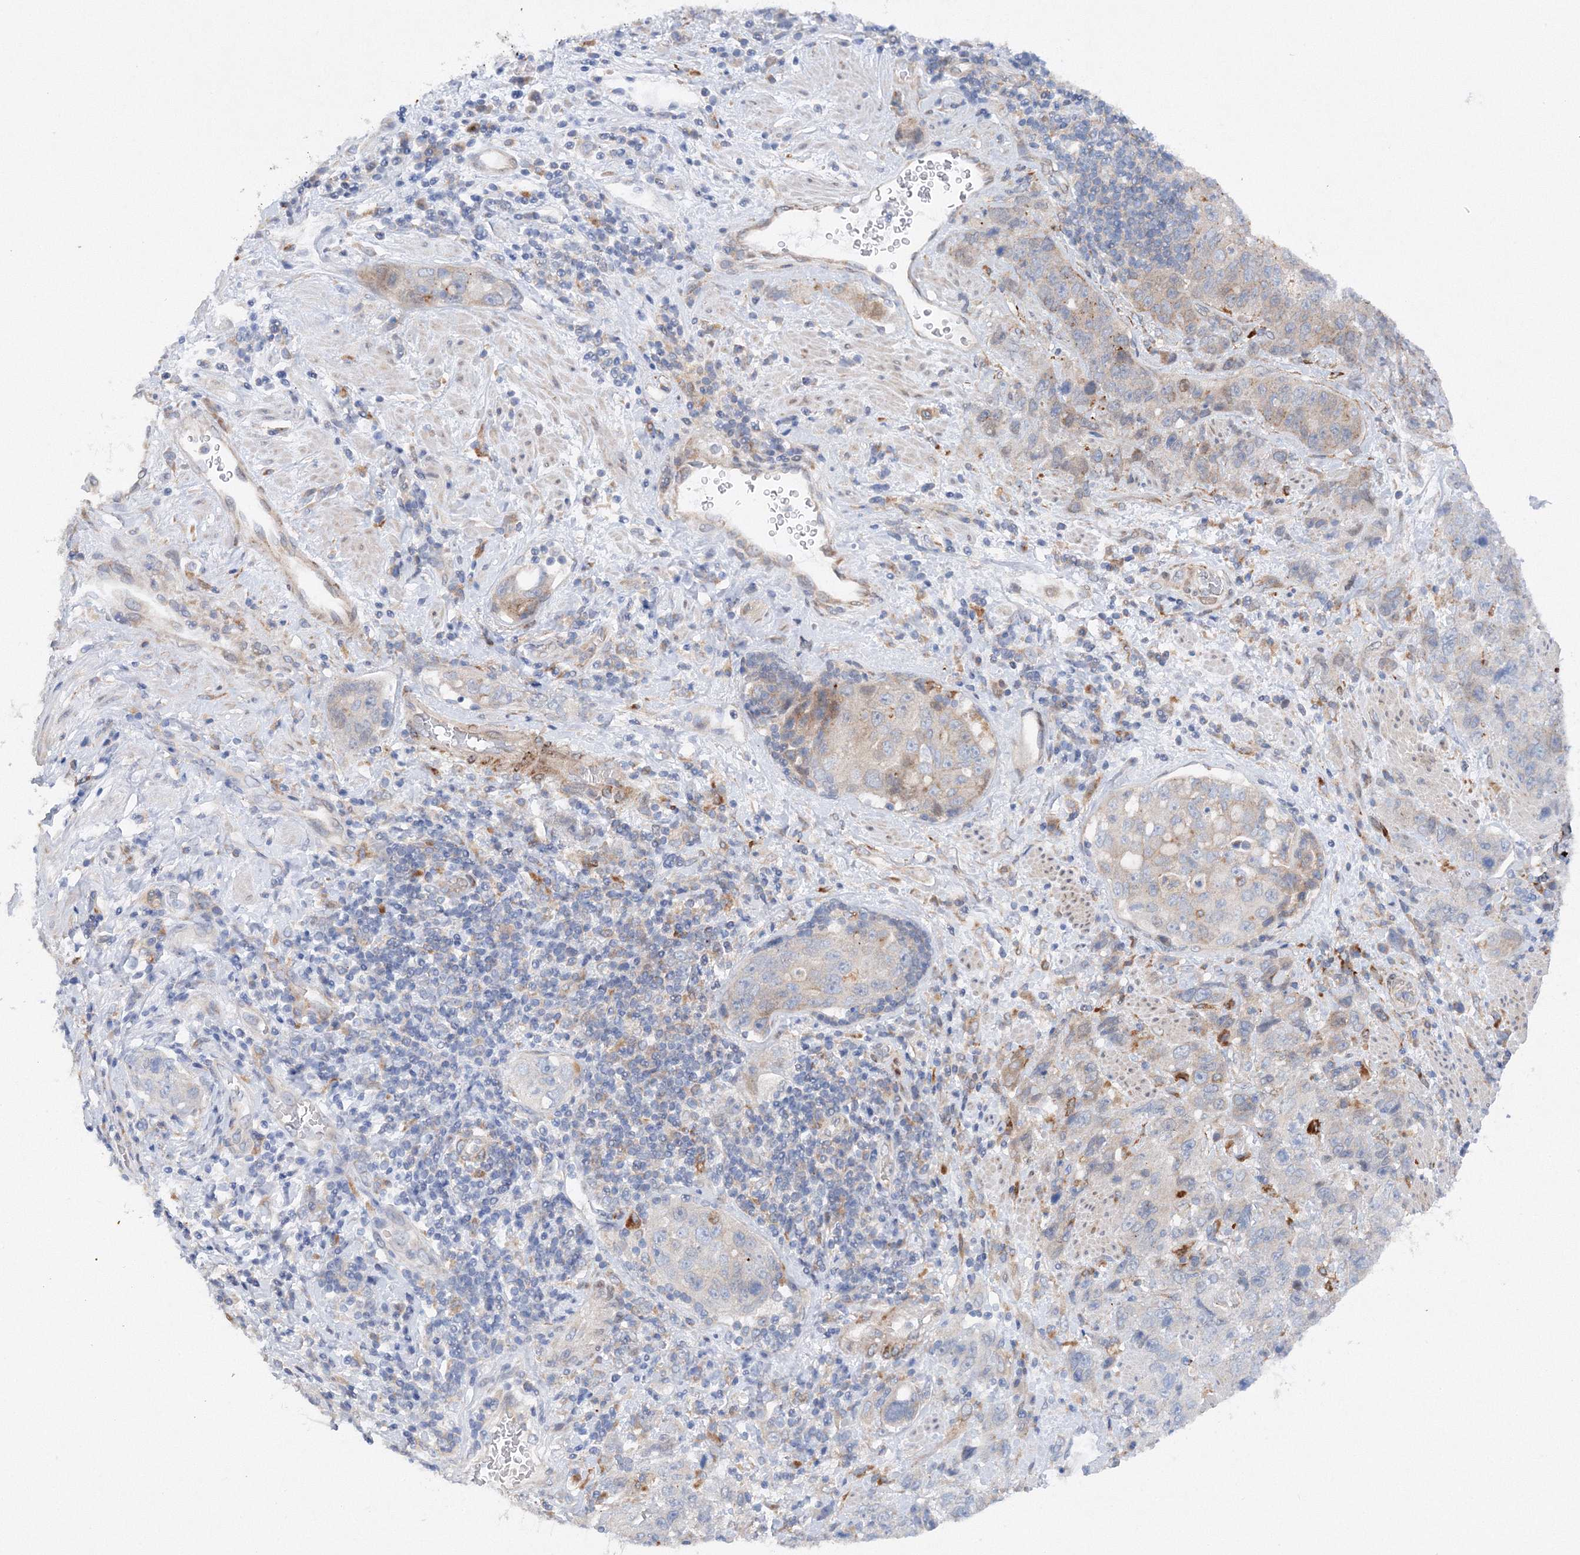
{"staining": {"intensity": "weak", "quantity": "<25%", "location": "cytoplasmic/membranous"}, "tissue": "stomach cancer", "cell_type": "Tumor cells", "image_type": "cancer", "snomed": [{"axis": "morphology", "description": "Adenocarcinoma, NOS"}, {"axis": "topography", "description": "Stomach"}], "caption": "IHC image of neoplastic tissue: human stomach cancer stained with DAB (3,3'-diaminobenzidine) shows no significant protein positivity in tumor cells. Brightfield microscopy of IHC stained with DAB (brown) and hematoxylin (blue), captured at high magnification.", "gene": "SLC36A1", "patient": {"sex": "male", "age": 48}}